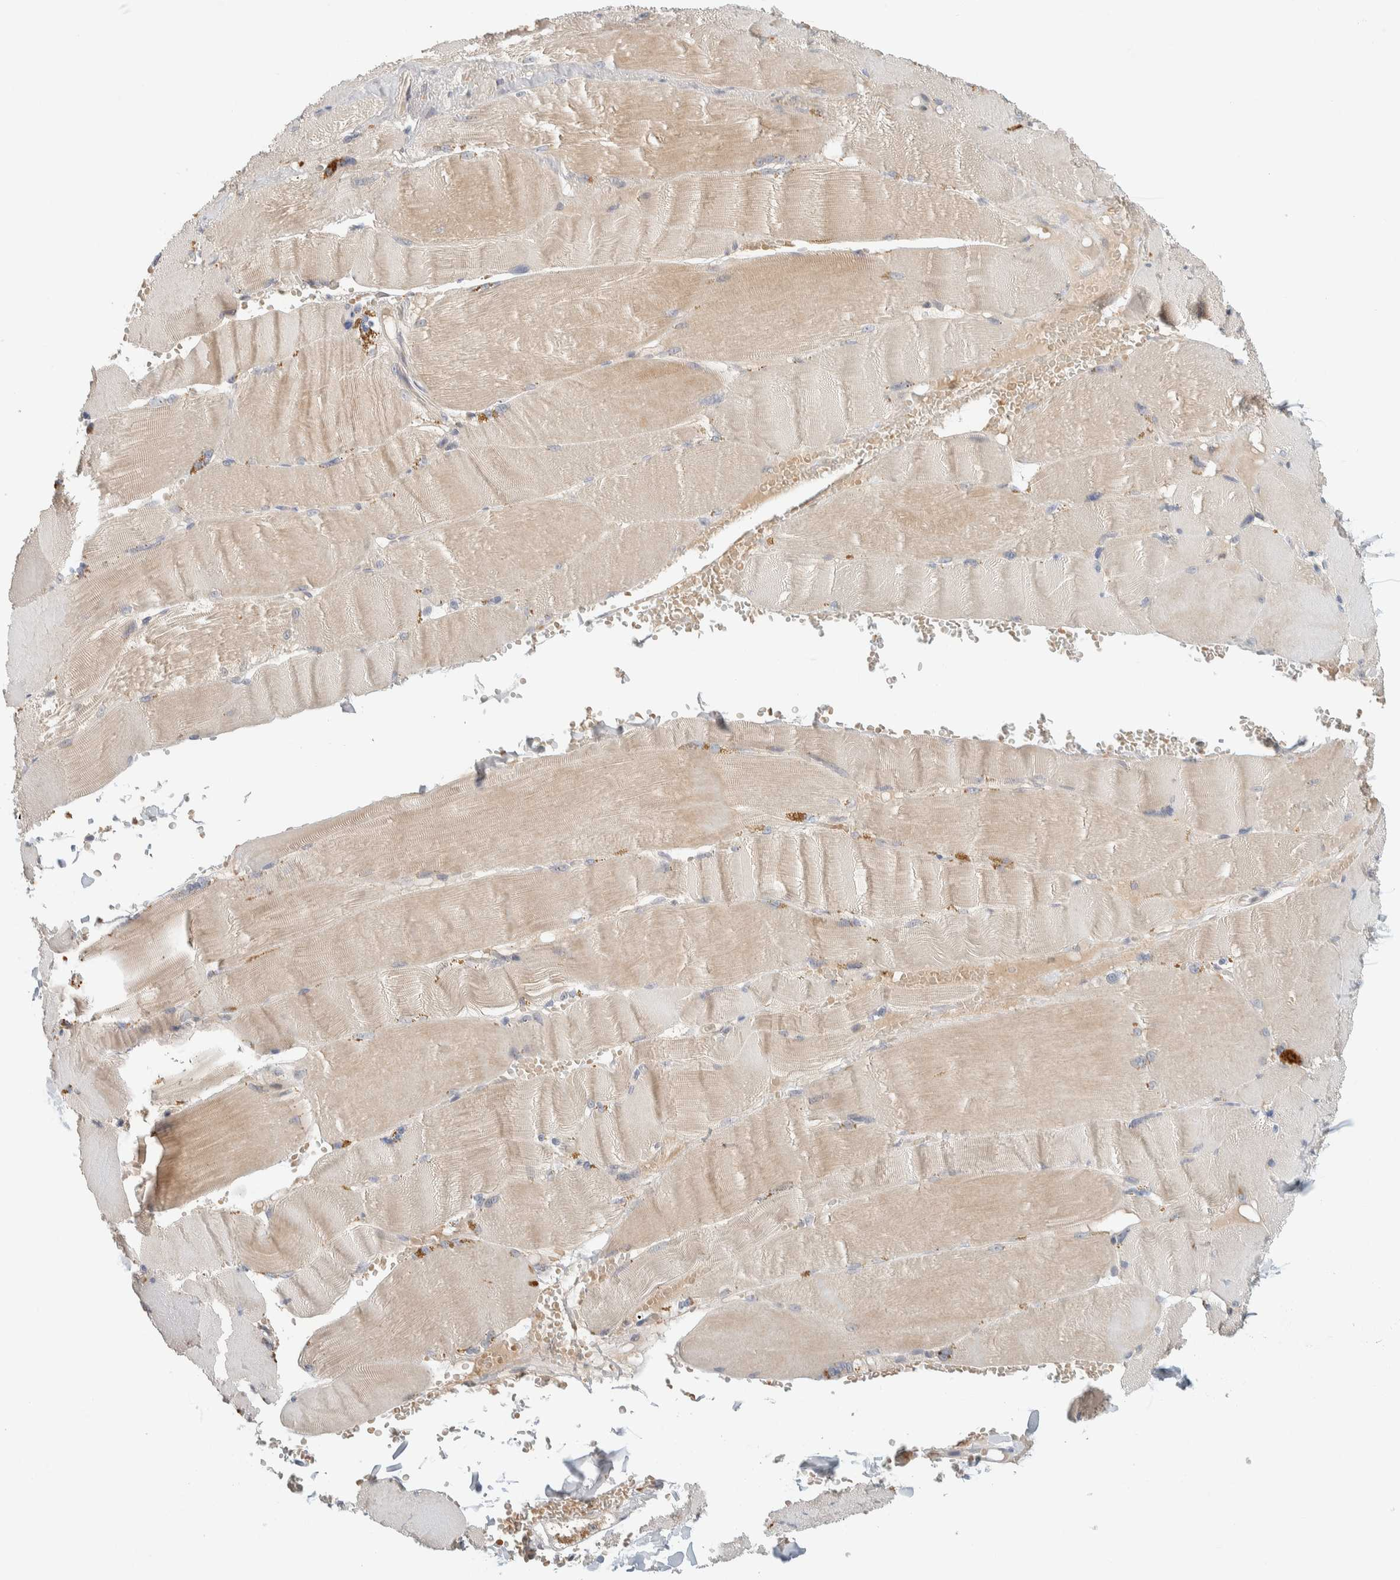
{"staining": {"intensity": "moderate", "quantity": "<25%", "location": "cytoplasmic/membranous"}, "tissue": "skeletal muscle", "cell_type": "Myocytes", "image_type": "normal", "snomed": [{"axis": "morphology", "description": "Normal tissue, NOS"}, {"axis": "topography", "description": "Skin"}, {"axis": "topography", "description": "Skeletal muscle"}], "caption": "Immunohistochemical staining of unremarkable skeletal muscle displays low levels of moderate cytoplasmic/membranous staining in approximately <25% of myocytes.", "gene": "GCLM", "patient": {"sex": "male", "age": 83}}